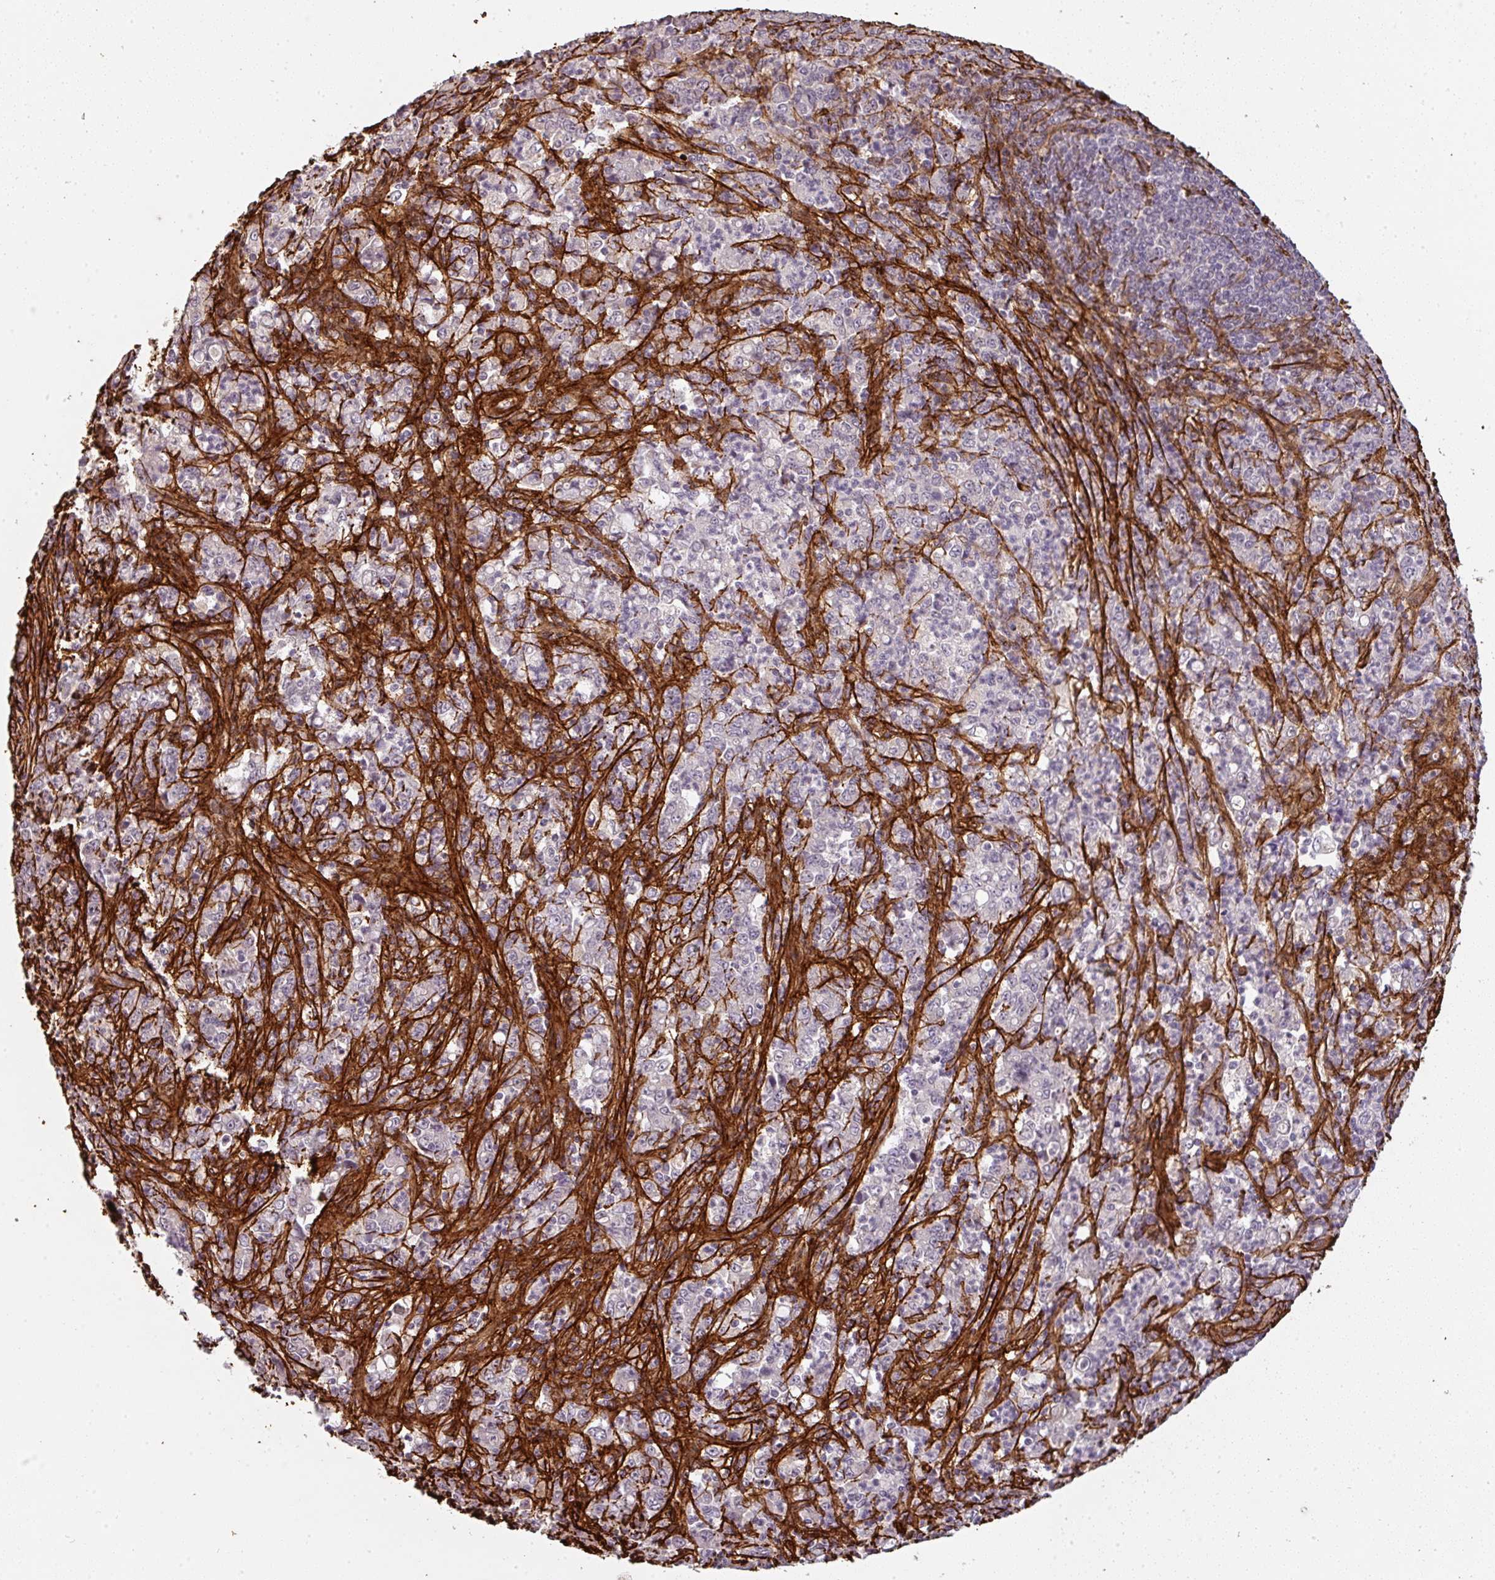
{"staining": {"intensity": "negative", "quantity": "none", "location": "none"}, "tissue": "stomach cancer", "cell_type": "Tumor cells", "image_type": "cancer", "snomed": [{"axis": "morphology", "description": "Adenocarcinoma, NOS"}, {"axis": "topography", "description": "Stomach, lower"}], "caption": "Immunohistochemistry micrograph of human stomach cancer stained for a protein (brown), which demonstrates no staining in tumor cells. (Immunohistochemistry, brightfield microscopy, high magnification).", "gene": "COL3A1", "patient": {"sex": "female", "age": 71}}